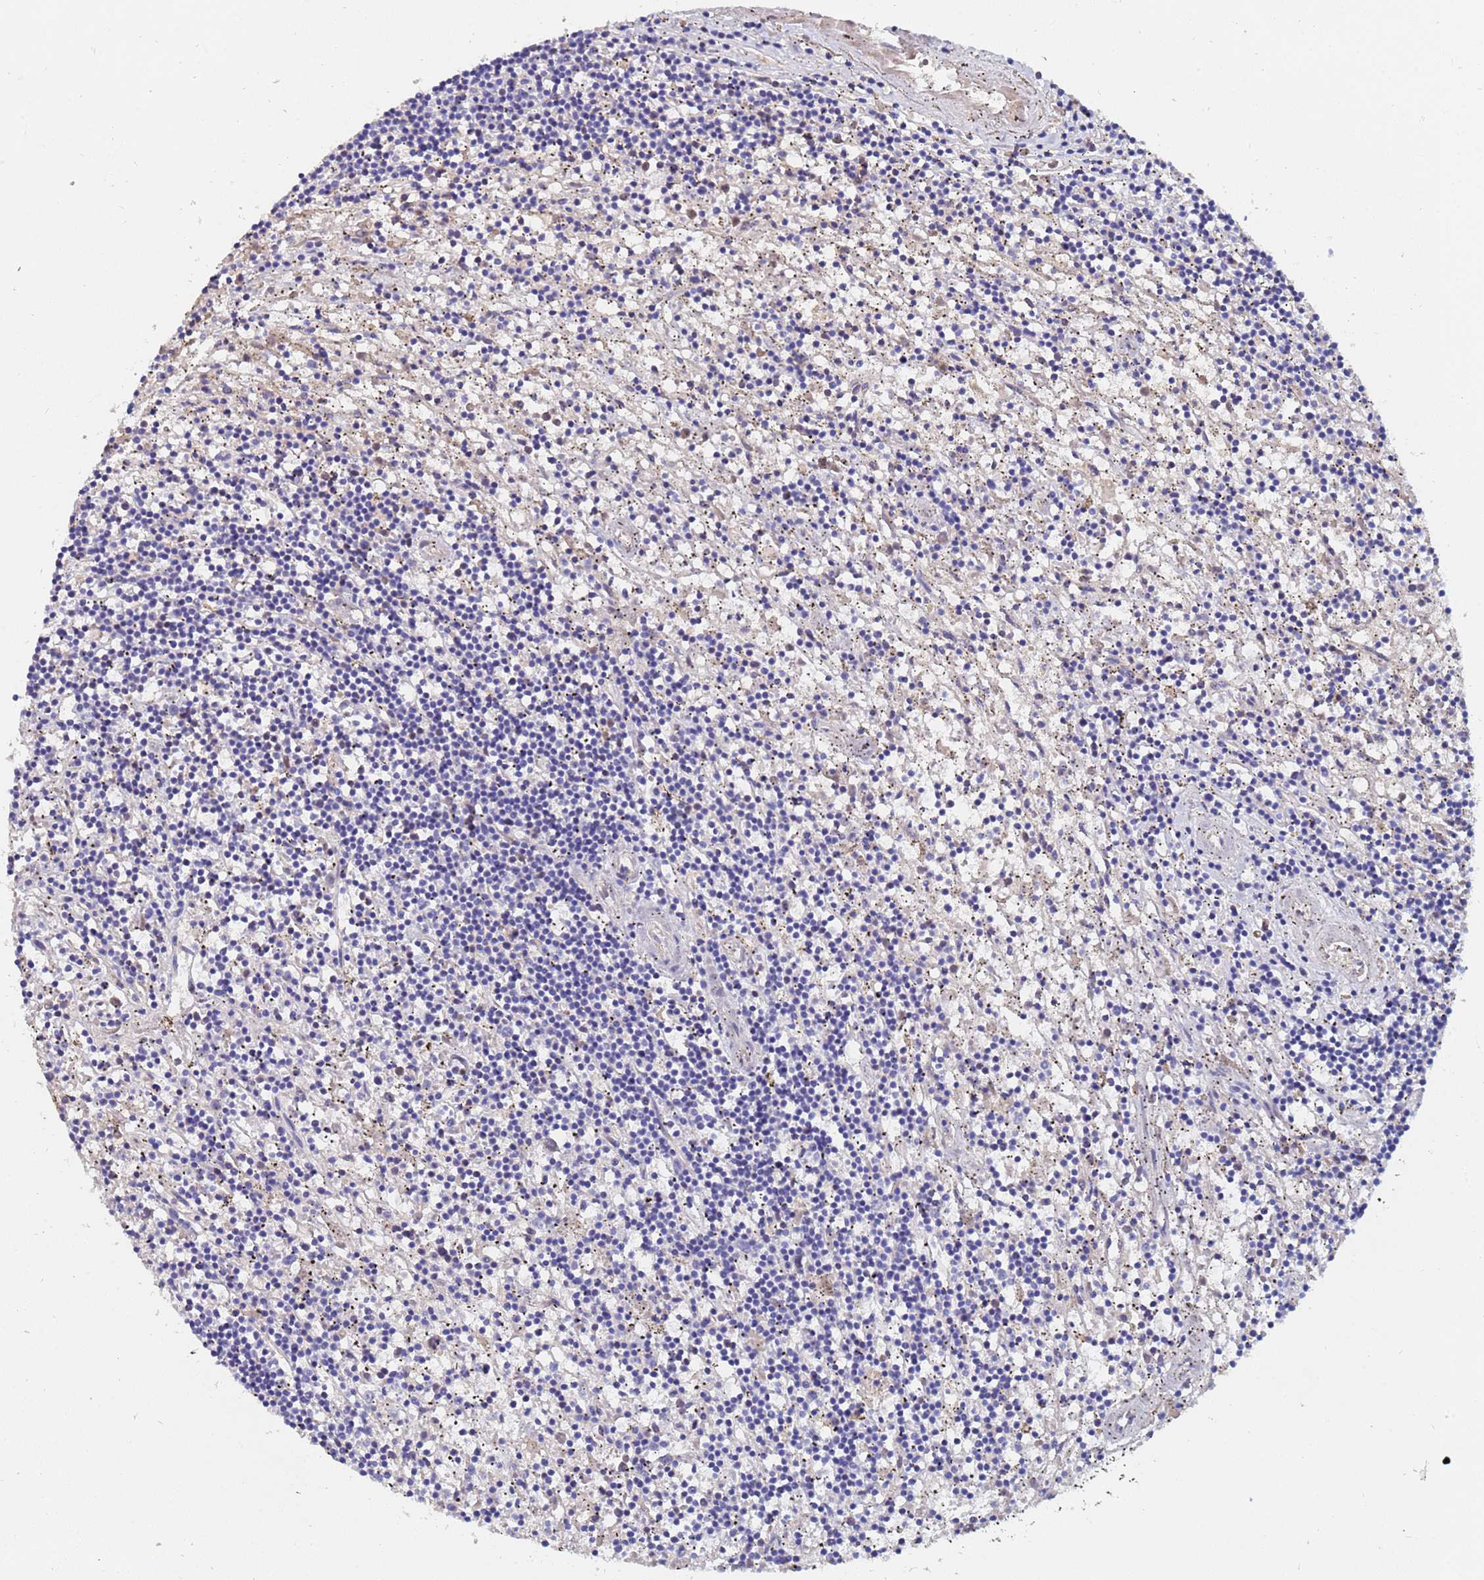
{"staining": {"intensity": "negative", "quantity": "none", "location": "none"}, "tissue": "lymphoma", "cell_type": "Tumor cells", "image_type": "cancer", "snomed": [{"axis": "morphology", "description": "Malignant lymphoma, non-Hodgkin's type, Low grade"}, {"axis": "topography", "description": "Spleen"}], "caption": "Immunohistochemistry photomicrograph of human malignant lymphoma, non-Hodgkin's type (low-grade) stained for a protein (brown), which reveals no staining in tumor cells.", "gene": "IHO1", "patient": {"sex": "male", "age": 76}}